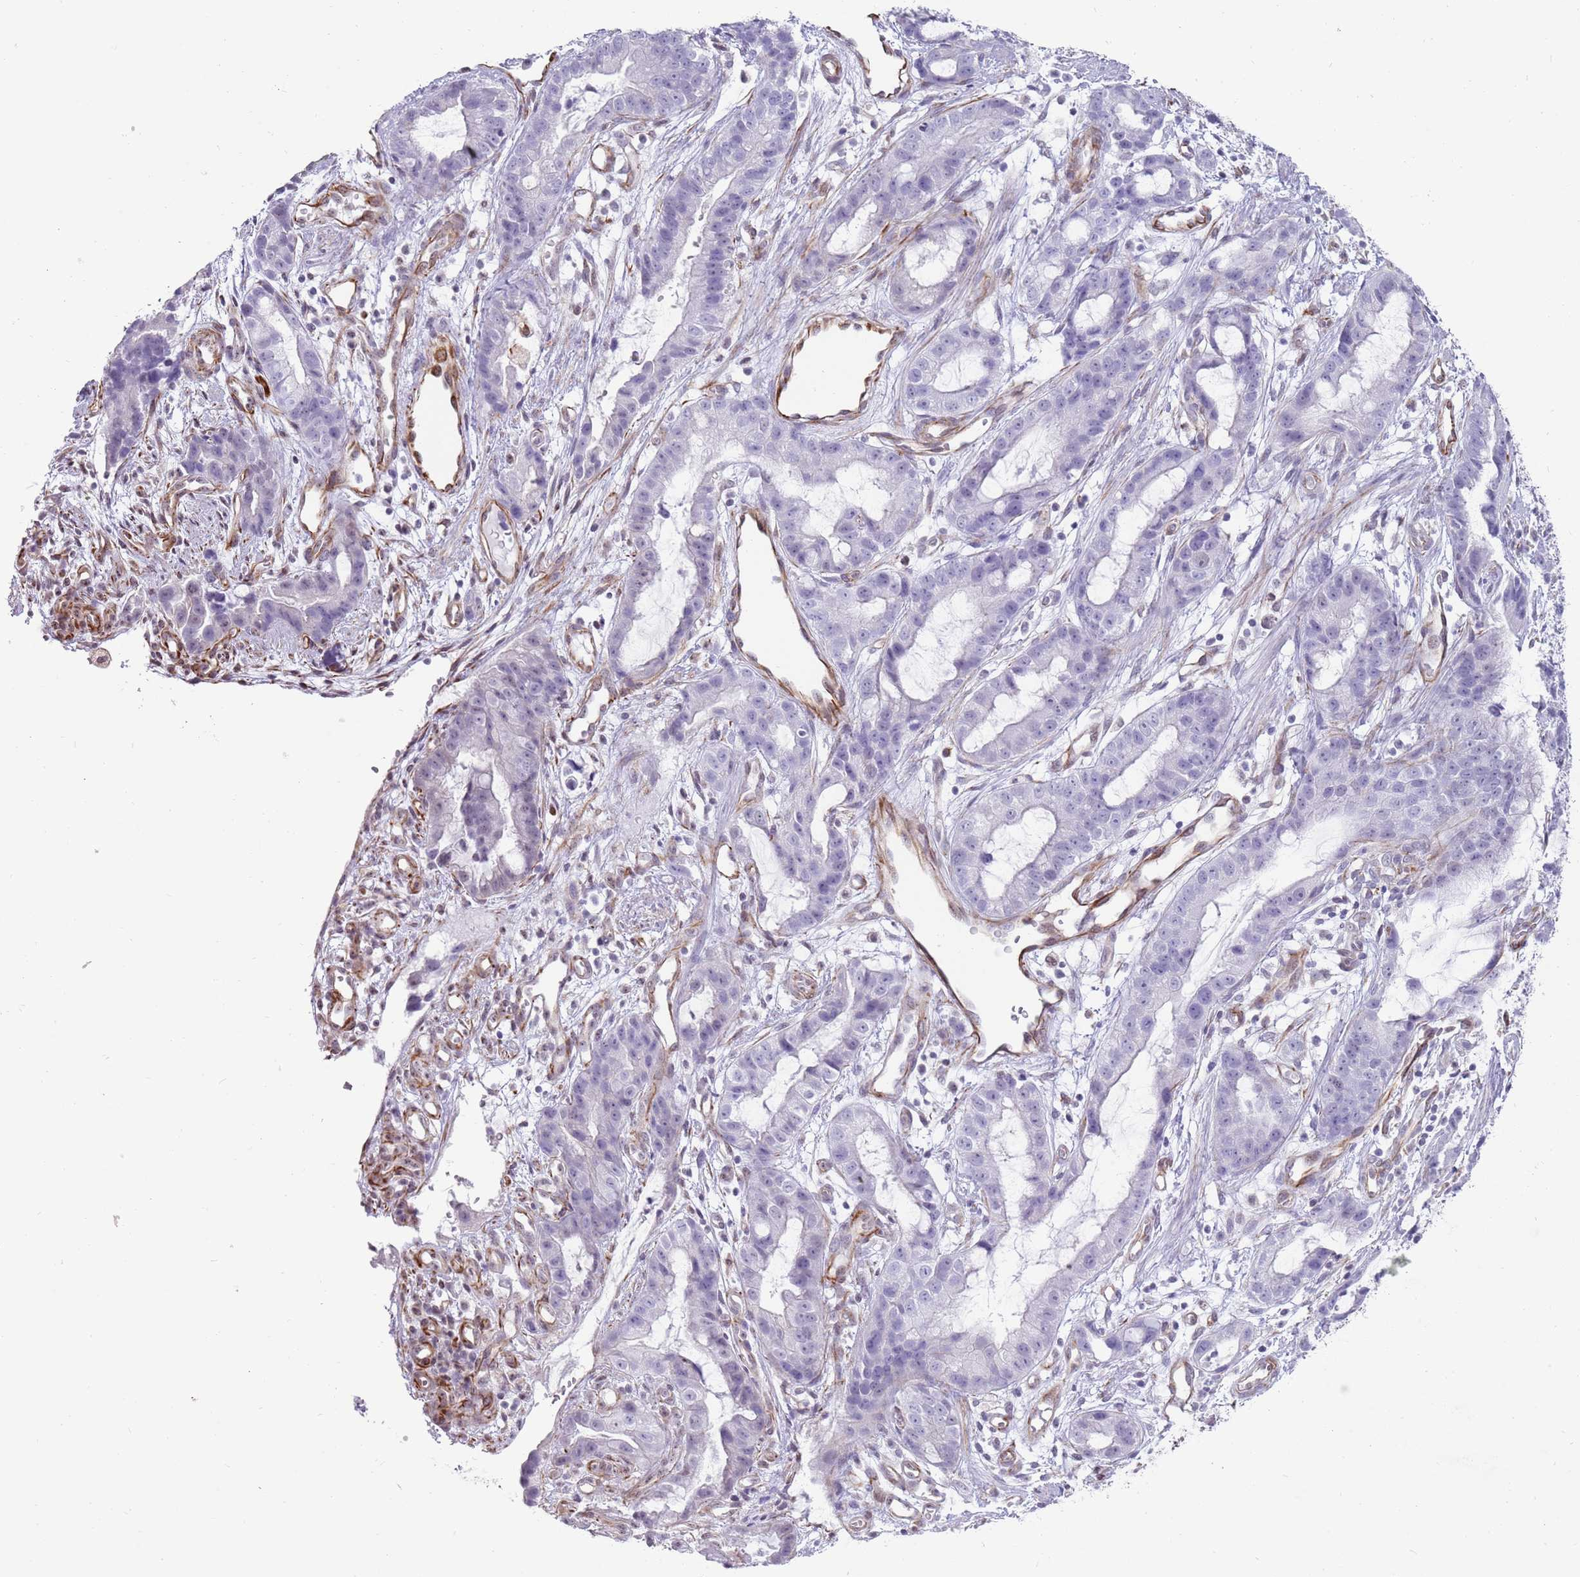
{"staining": {"intensity": "negative", "quantity": "none", "location": "none"}, "tissue": "stomach cancer", "cell_type": "Tumor cells", "image_type": "cancer", "snomed": [{"axis": "morphology", "description": "Adenocarcinoma, NOS"}, {"axis": "topography", "description": "Stomach"}], "caption": "Tumor cells show no significant staining in stomach cancer (adenocarcinoma). (DAB (3,3'-diaminobenzidine) immunohistochemistry with hematoxylin counter stain).", "gene": "NBPF3", "patient": {"sex": "male", "age": 55}}